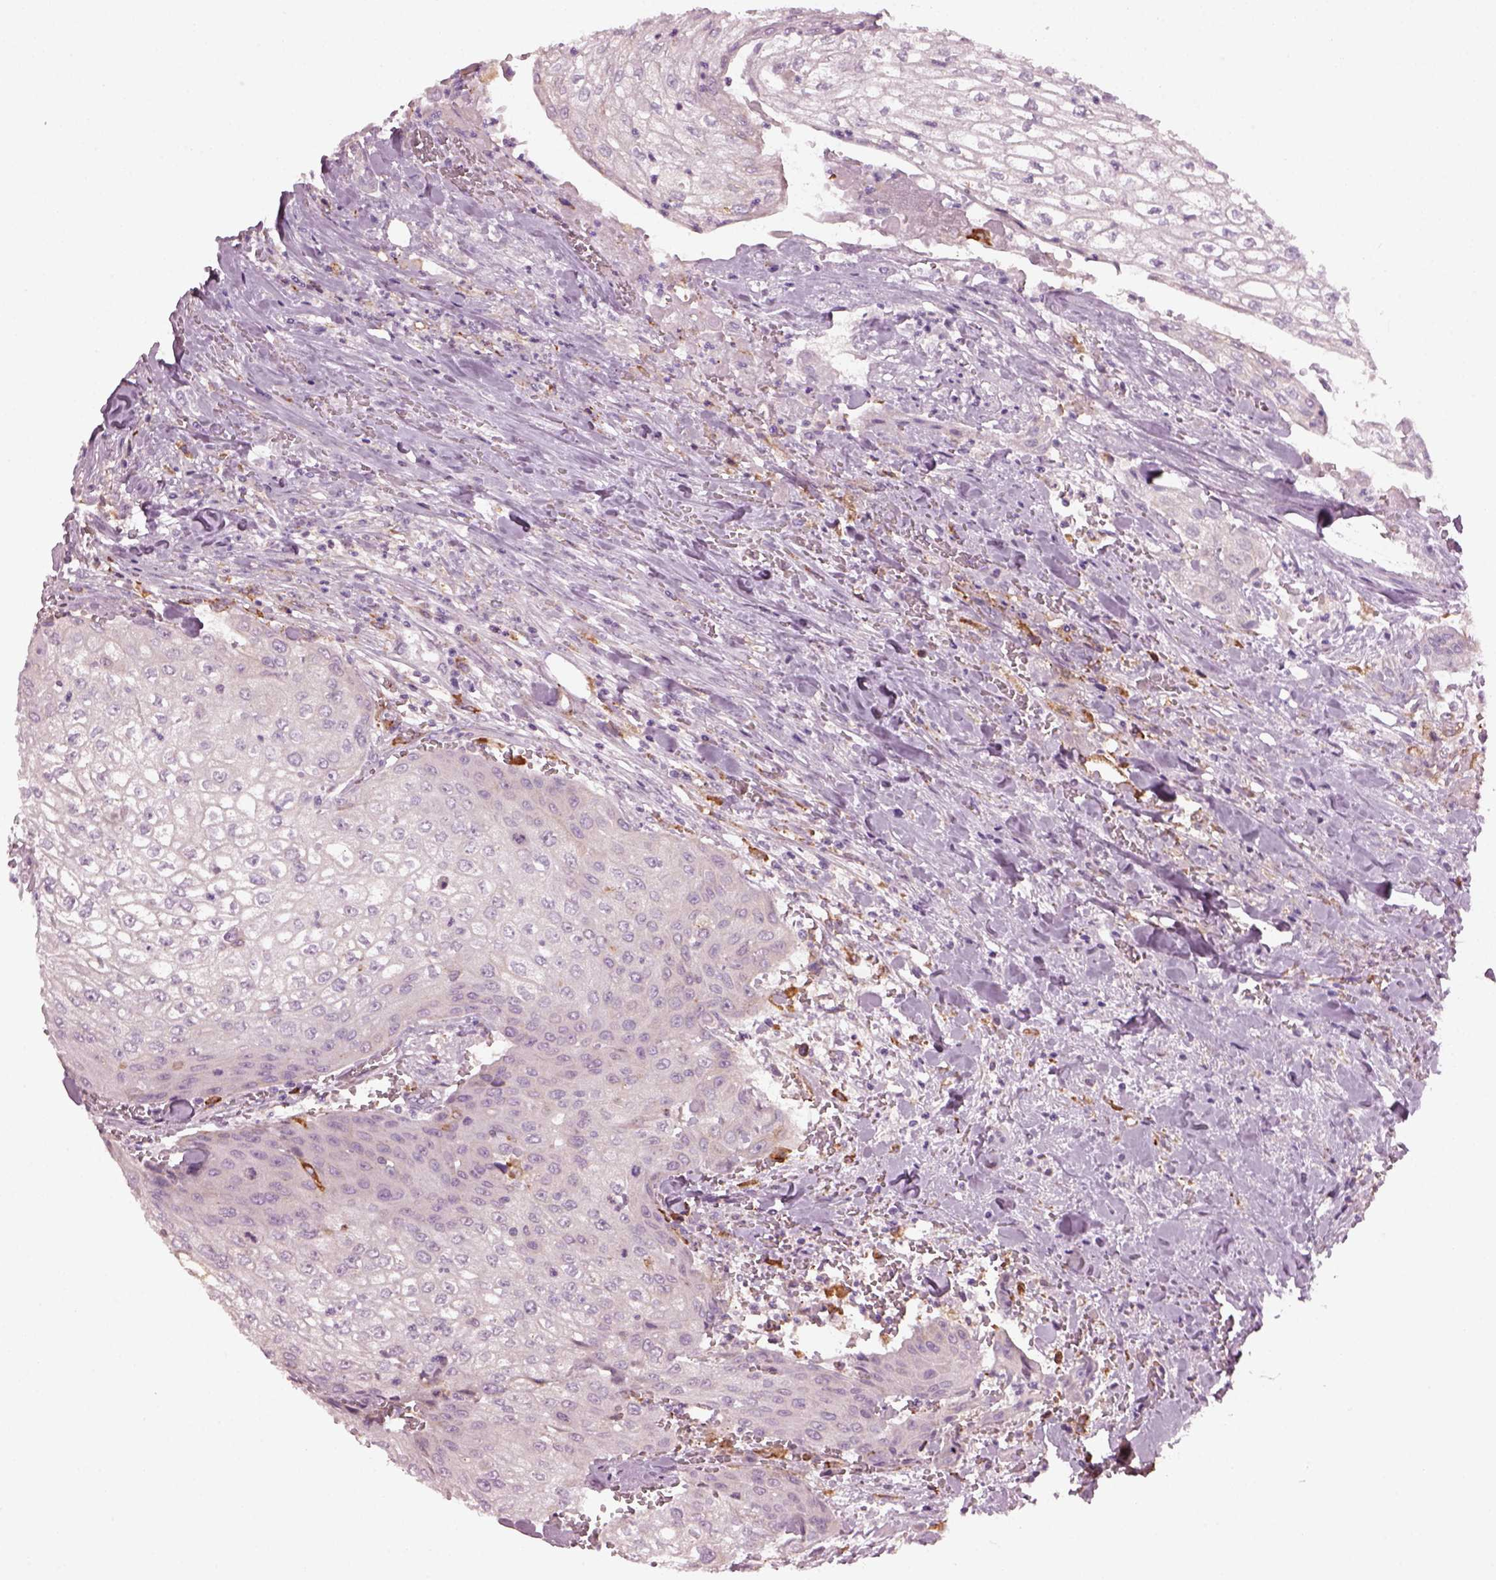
{"staining": {"intensity": "negative", "quantity": "none", "location": "none"}, "tissue": "urothelial cancer", "cell_type": "Tumor cells", "image_type": "cancer", "snomed": [{"axis": "morphology", "description": "Urothelial carcinoma, High grade"}, {"axis": "topography", "description": "Urinary bladder"}], "caption": "Immunohistochemical staining of human urothelial carcinoma (high-grade) exhibits no significant positivity in tumor cells.", "gene": "TMEM231", "patient": {"sex": "male", "age": 62}}